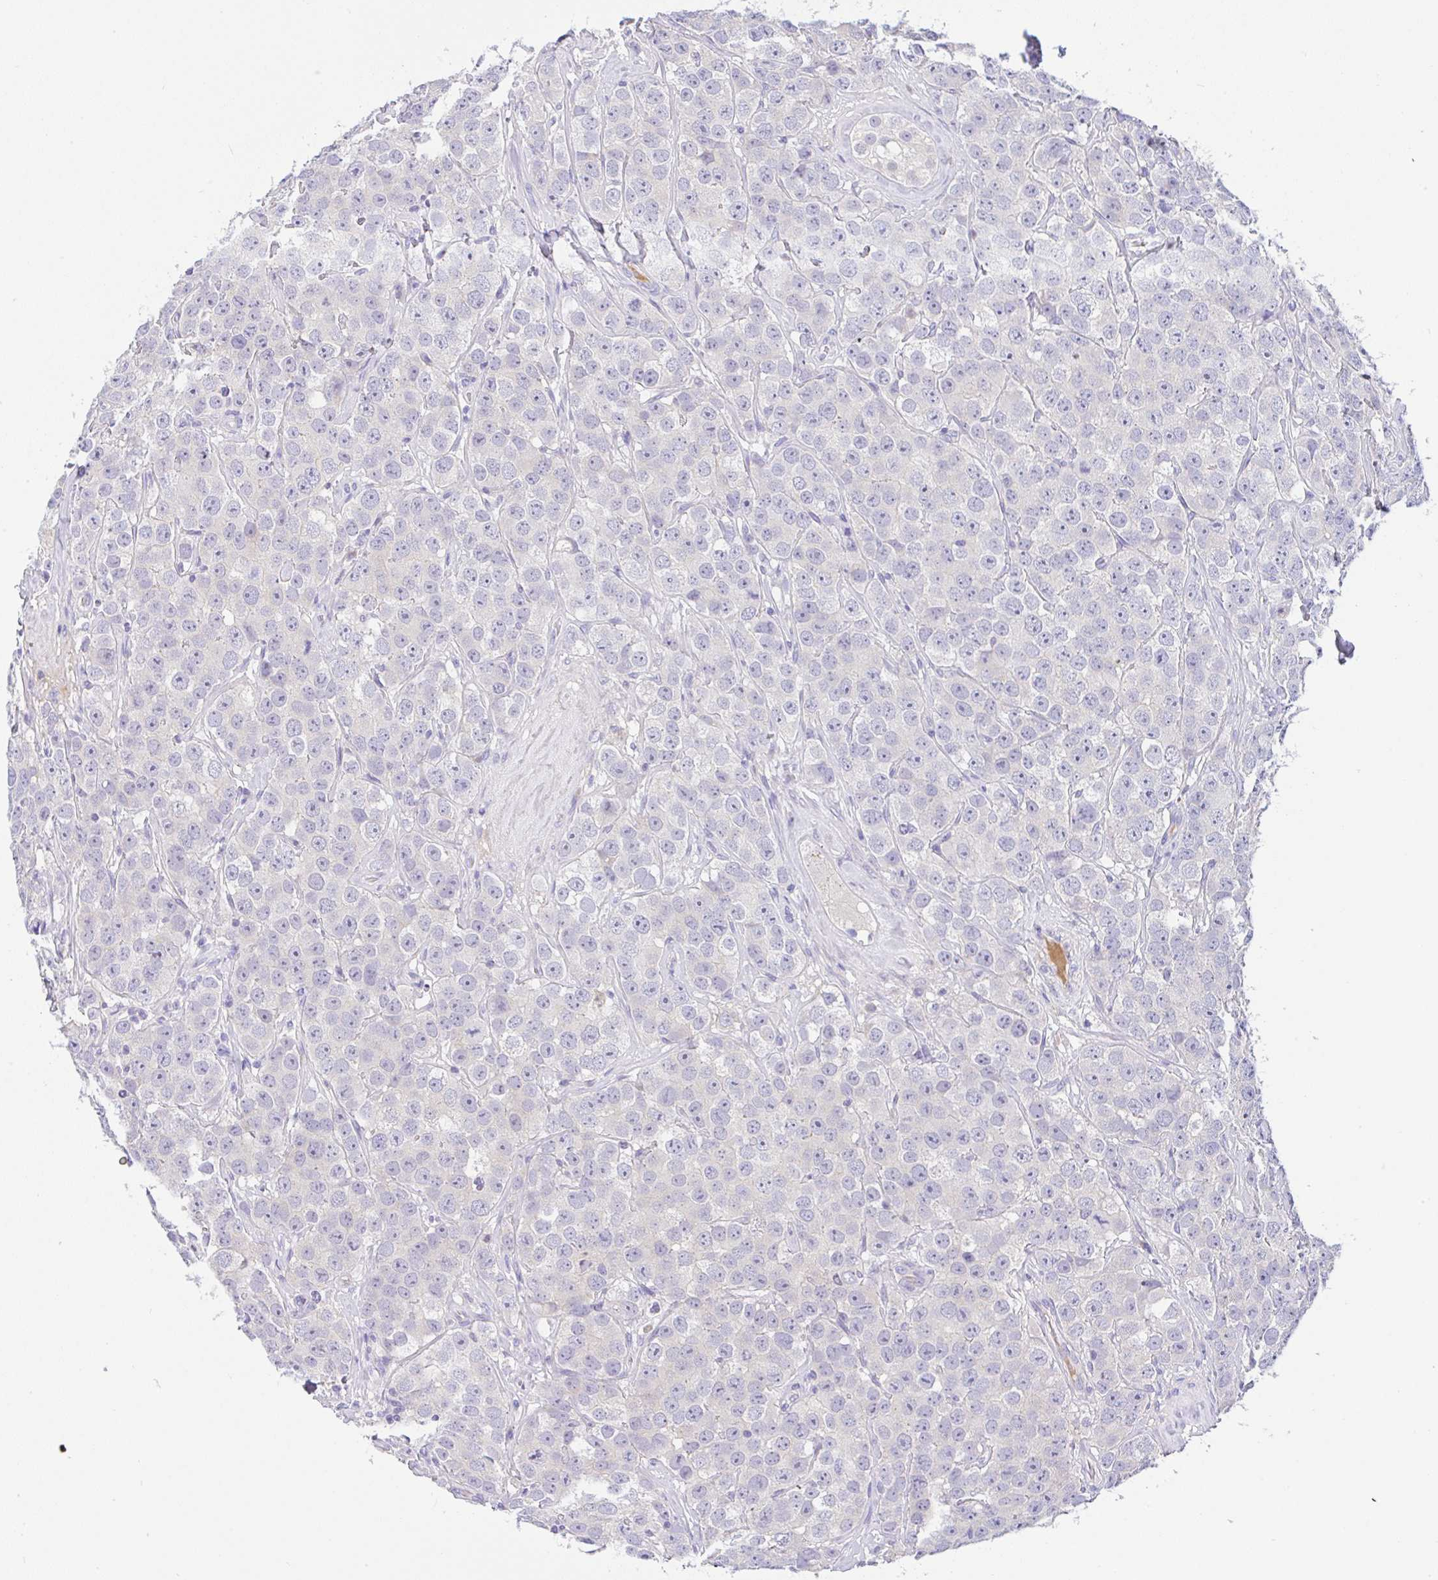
{"staining": {"intensity": "negative", "quantity": "none", "location": "none"}, "tissue": "testis cancer", "cell_type": "Tumor cells", "image_type": "cancer", "snomed": [{"axis": "morphology", "description": "Seminoma, NOS"}, {"axis": "topography", "description": "Testis"}], "caption": "There is no significant positivity in tumor cells of testis cancer (seminoma). (Immunohistochemistry (ihc), brightfield microscopy, high magnification).", "gene": "SERPINE3", "patient": {"sex": "male", "age": 28}}